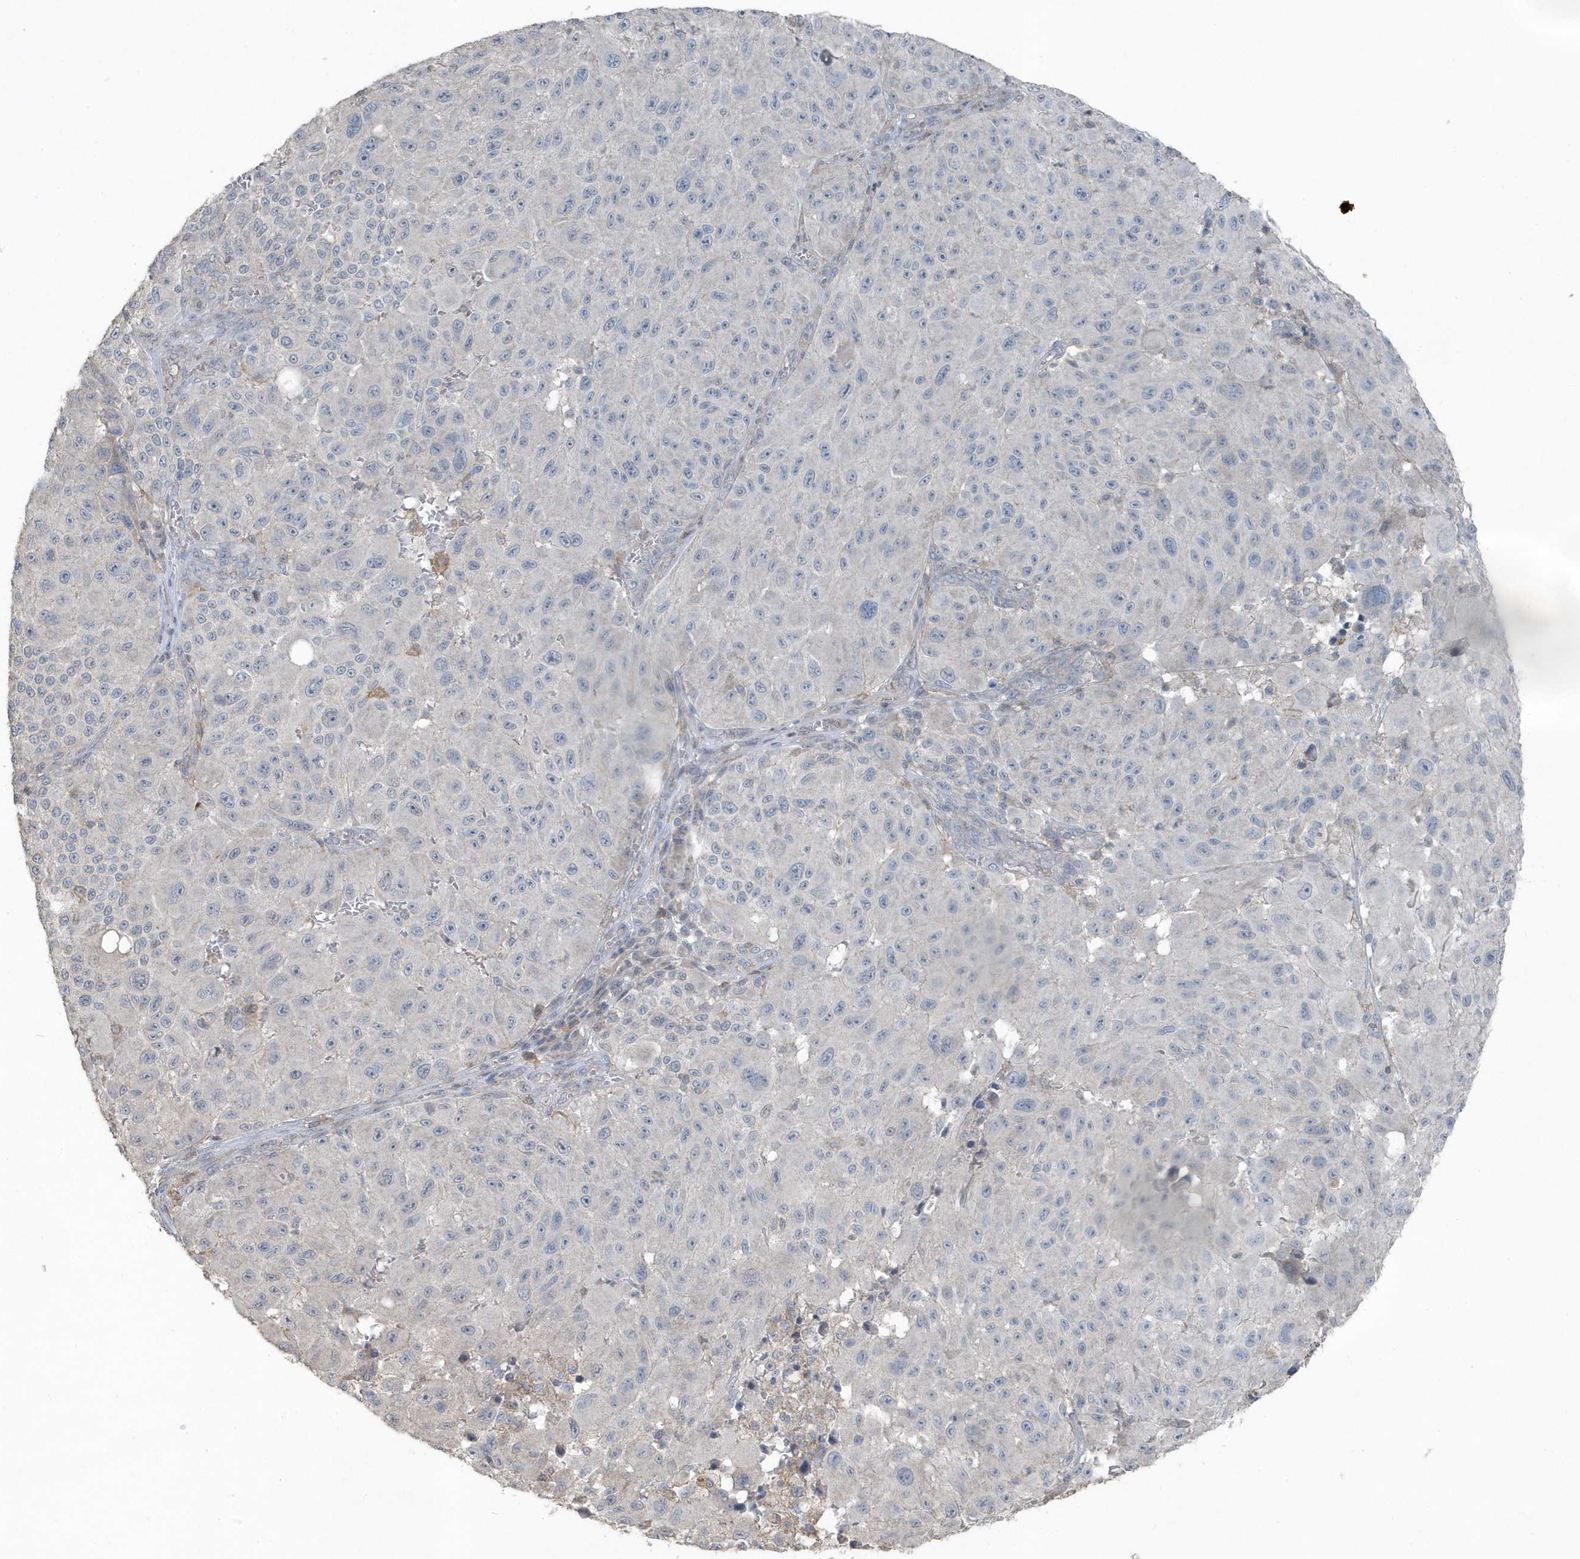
{"staining": {"intensity": "negative", "quantity": "none", "location": "none"}, "tissue": "melanoma", "cell_type": "Tumor cells", "image_type": "cancer", "snomed": [{"axis": "morphology", "description": "Malignant melanoma, NOS"}, {"axis": "topography", "description": "Skin"}], "caption": "Immunohistochemistry (IHC) micrograph of neoplastic tissue: human melanoma stained with DAB (3,3'-diaminobenzidine) shows no significant protein expression in tumor cells.", "gene": "ACTC1", "patient": {"sex": "male", "age": 83}}